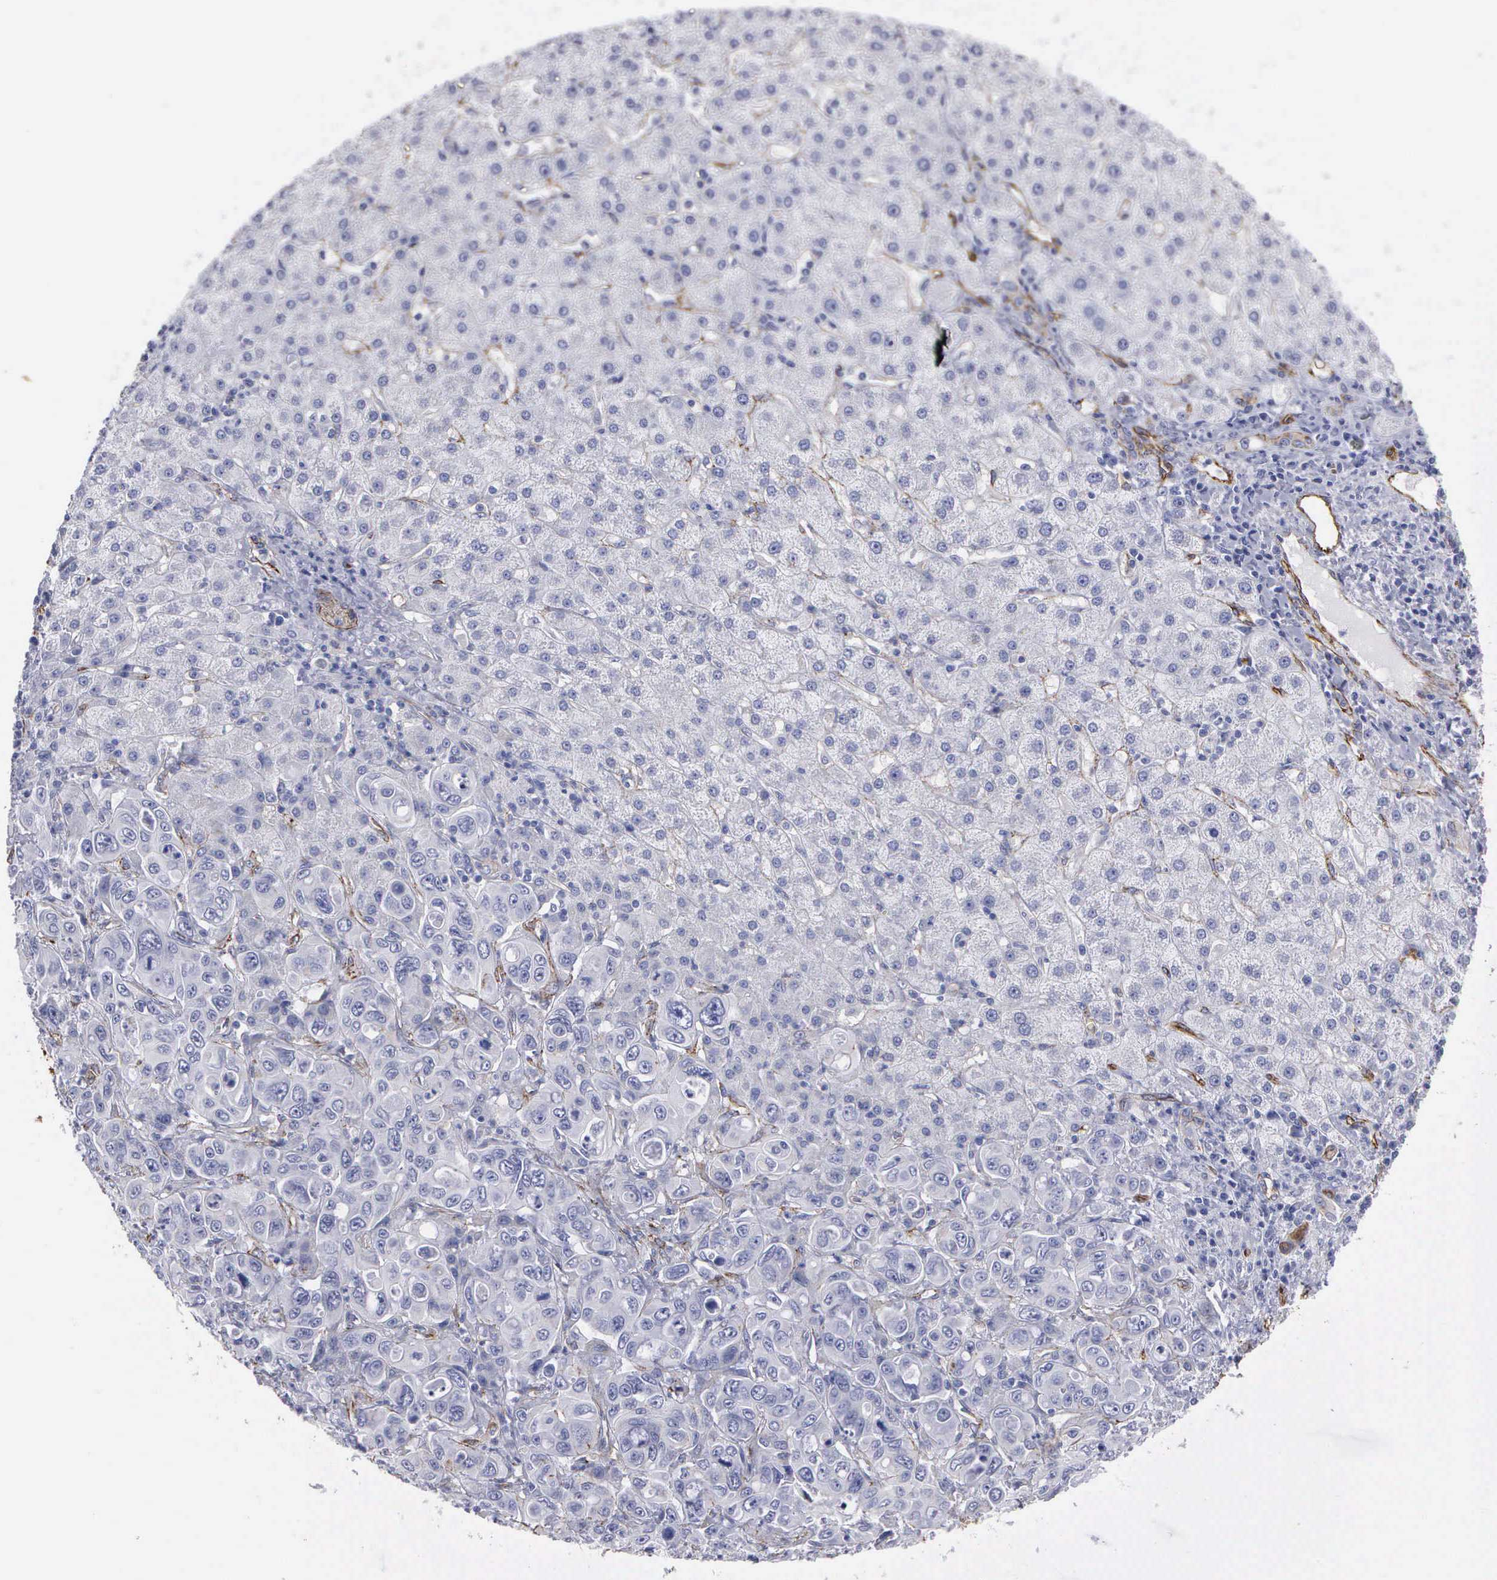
{"staining": {"intensity": "negative", "quantity": "none", "location": "none"}, "tissue": "liver cancer", "cell_type": "Tumor cells", "image_type": "cancer", "snomed": [{"axis": "morphology", "description": "Cholangiocarcinoma"}, {"axis": "topography", "description": "Liver"}], "caption": "This photomicrograph is of cholangiocarcinoma (liver) stained with immunohistochemistry to label a protein in brown with the nuclei are counter-stained blue. There is no expression in tumor cells.", "gene": "MAGEB10", "patient": {"sex": "female", "age": 79}}